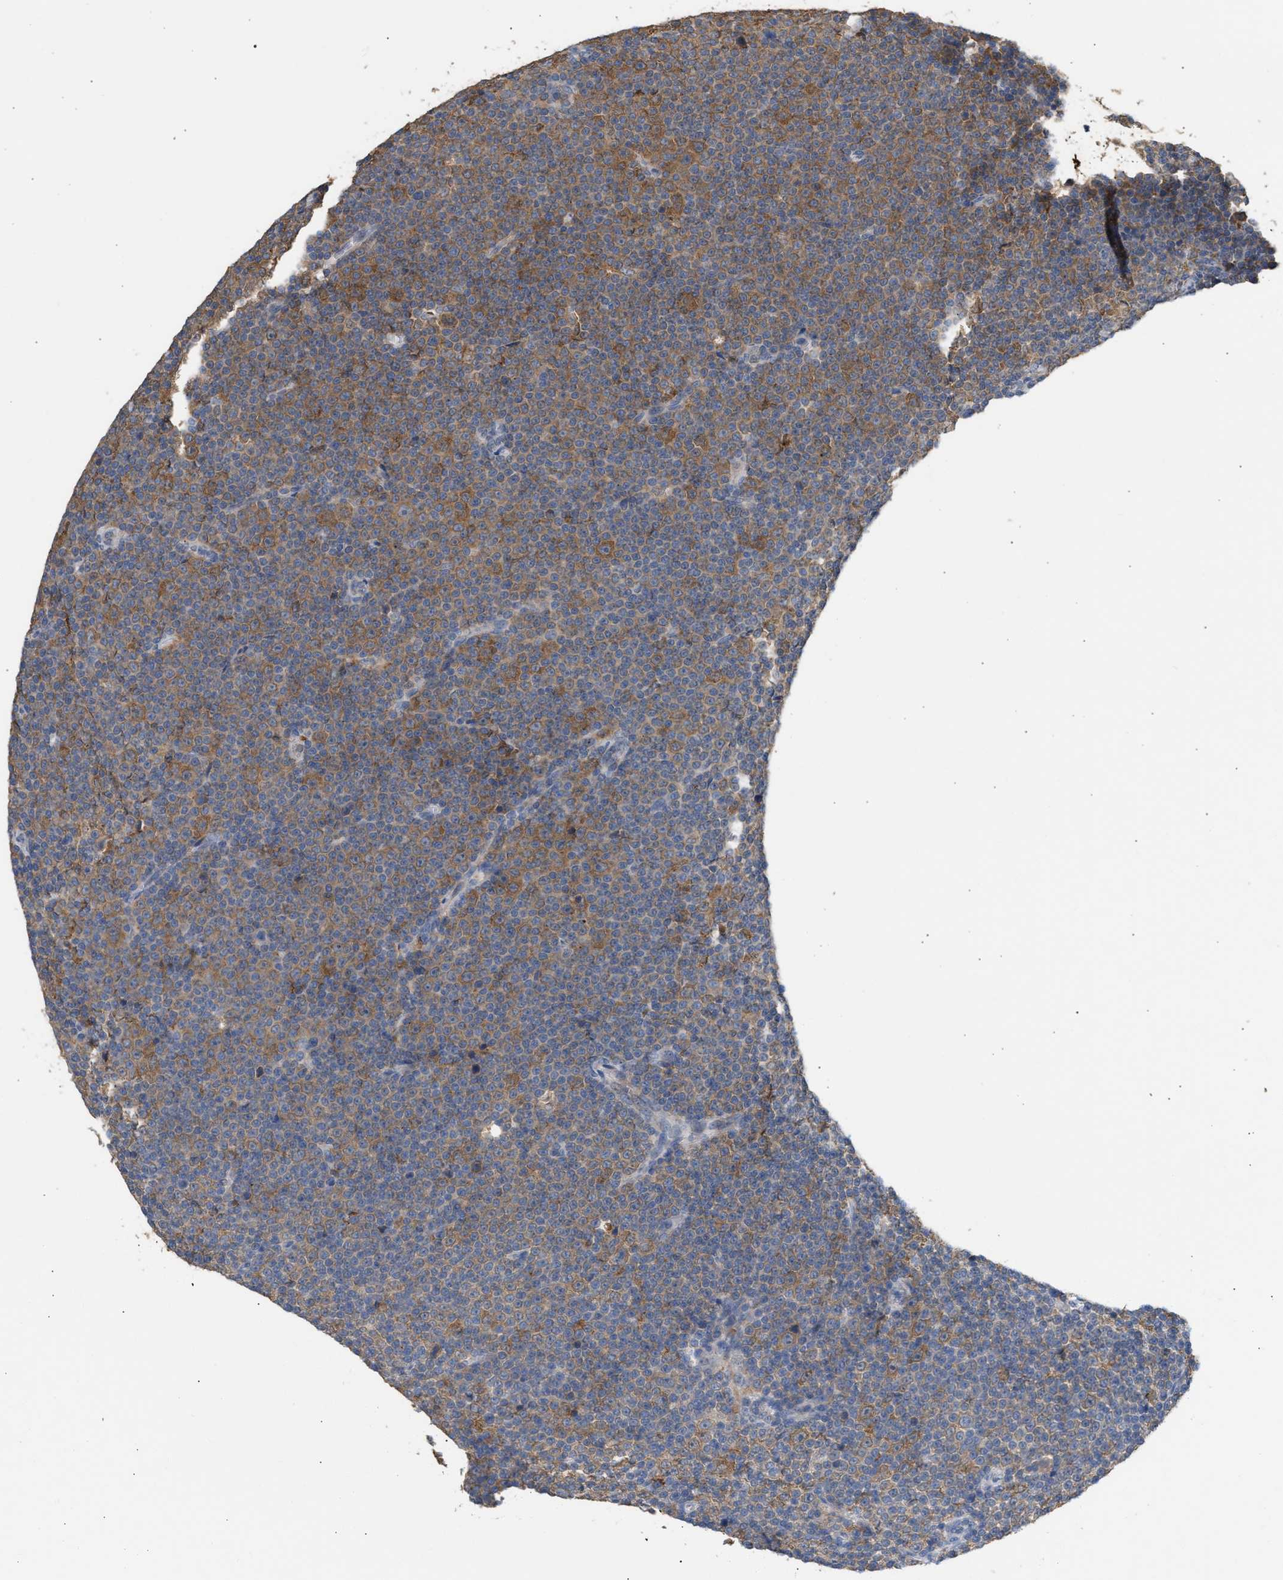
{"staining": {"intensity": "moderate", "quantity": ">75%", "location": "cytoplasmic/membranous"}, "tissue": "lymphoma", "cell_type": "Tumor cells", "image_type": "cancer", "snomed": [{"axis": "morphology", "description": "Malignant lymphoma, non-Hodgkin's type, Low grade"}, {"axis": "topography", "description": "Lymph node"}], "caption": "A brown stain labels moderate cytoplasmic/membranous positivity of a protein in human low-grade malignant lymphoma, non-Hodgkin's type tumor cells.", "gene": "GCN1", "patient": {"sex": "female", "age": 67}}